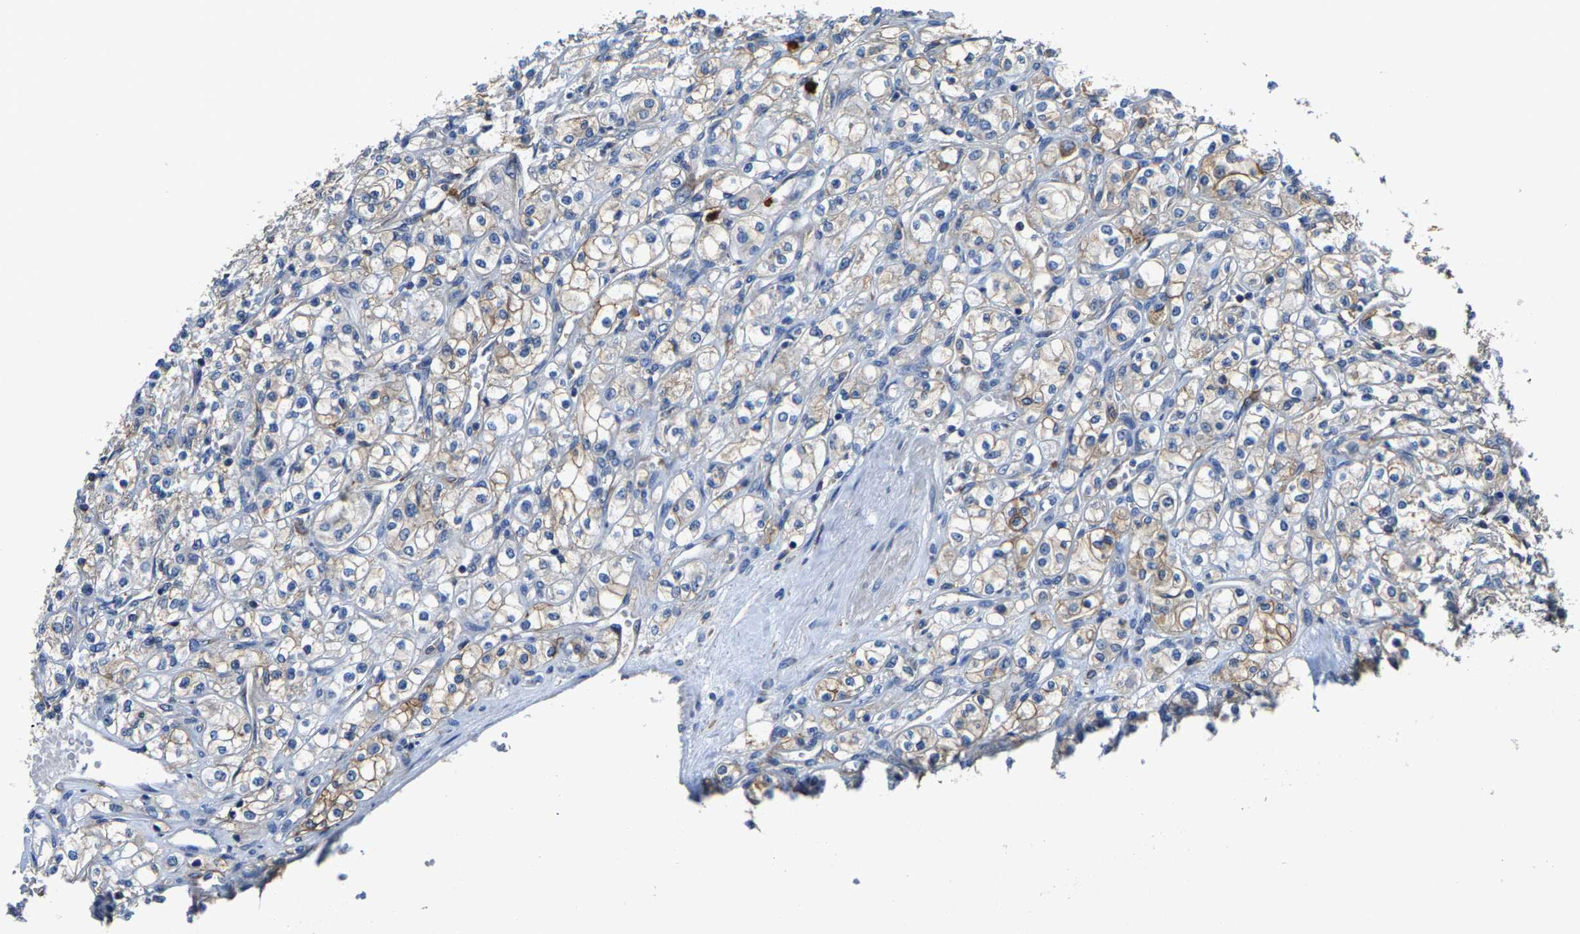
{"staining": {"intensity": "weak", "quantity": "25%-75%", "location": "cytoplasmic/membranous"}, "tissue": "renal cancer", "cell_type": "Tumor cells", "image_type": "cancer", "snomed": [{"axis": "morphology", "description": "Adenocarcinoma, NOS"}, {"axis": "topography", "description": "Kidney"}], "caption": "The micrograph shows staining of renal adenocarcinoma, revealing weak cytoplasmic/membranous protein expression (brown color) within tumor cells. (Brightfield microscopy of DAB IHC at high magnification).", "gene": "TRAF6", "patient": {"sex": "male", "age": 77}}